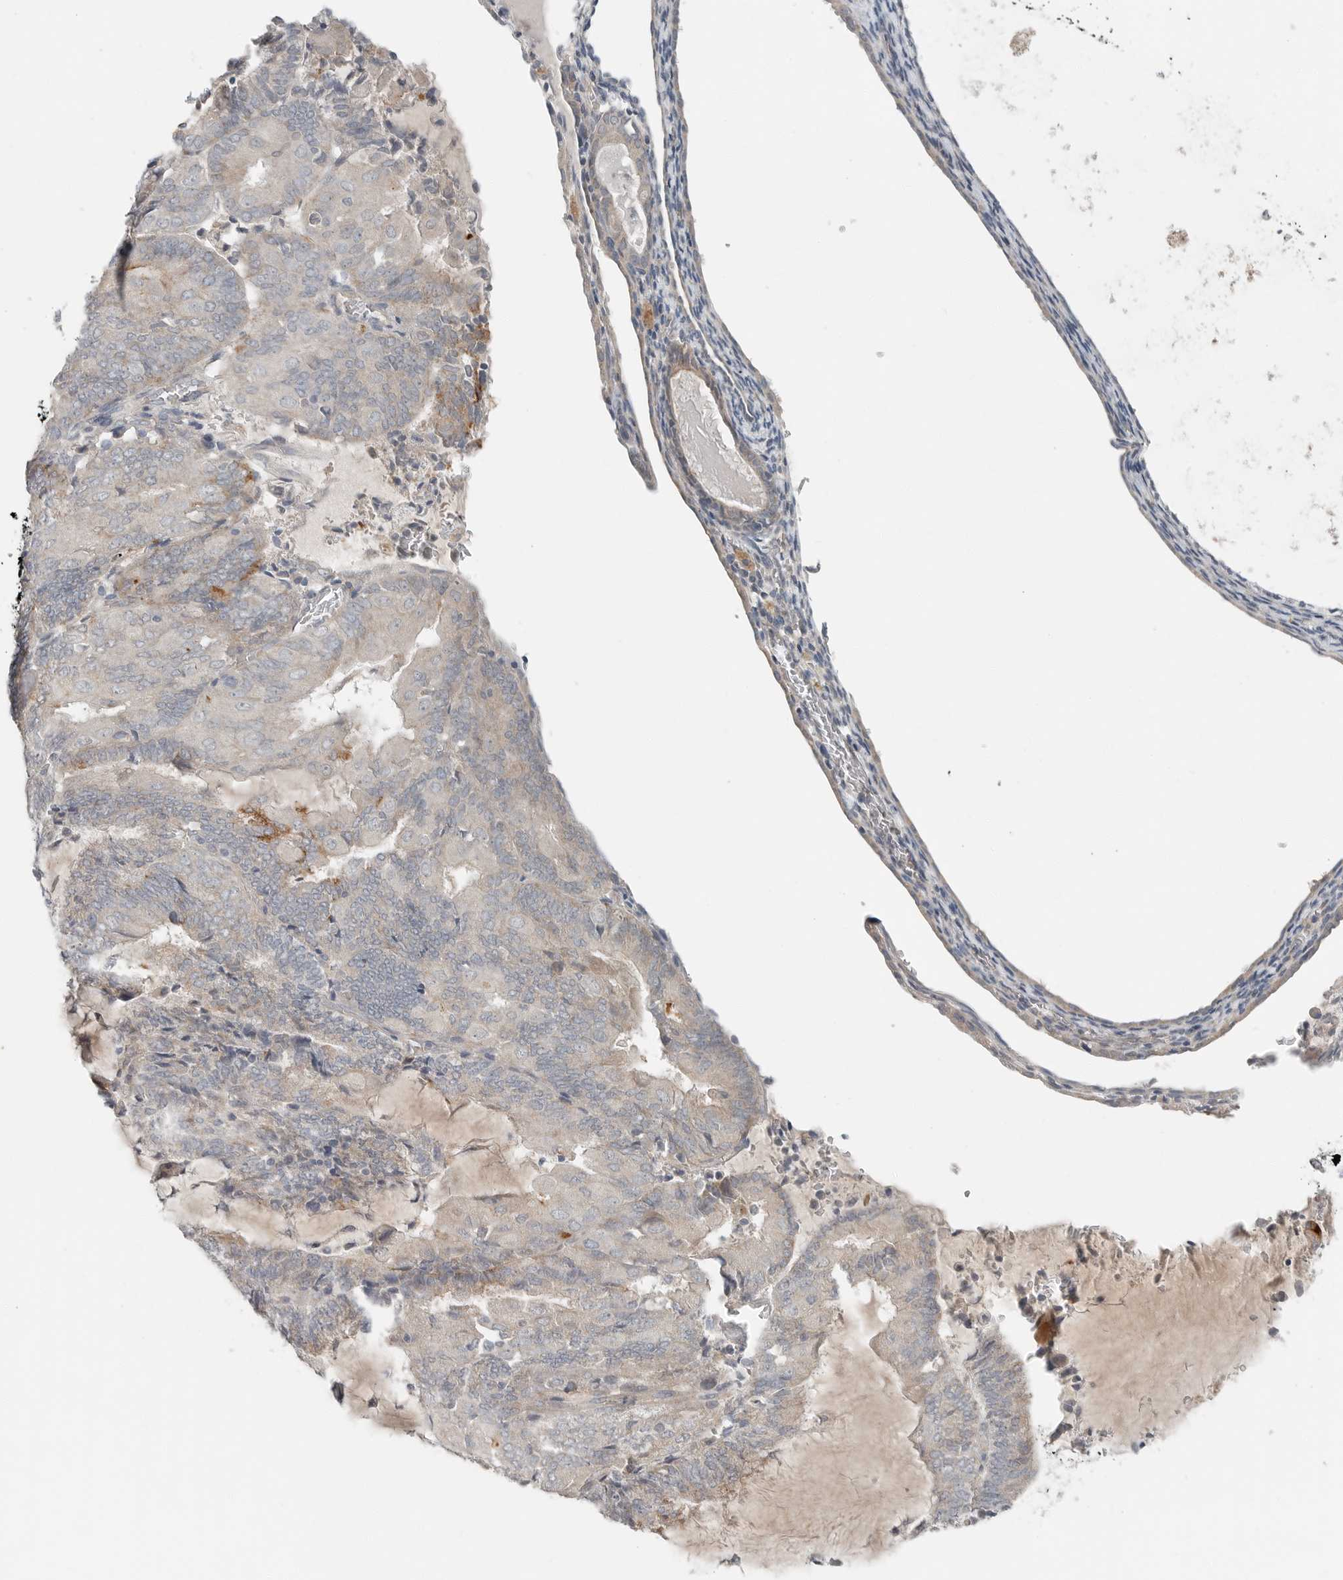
{"staining": {"intensity": "moderate", "quantity": "<25%", "location": "cytoplasmic/membranous"}, "tissue": "endometrial cancer", "cell_type": "Tumor cells", "image_type": "cancer", "snomed": [{"axis": "morphology", "description": "Adenocarcinoma, NOS"}, {"axis": "topography", "description": "Endometrium"}], "caption": "Human endometrial cancer (adenocarcinoma) stained for a protein (brown) exhibits moderate cytoplasmic/membranous positive expression in about <25% of tumor cells.", "gene": "FCRLB", "patient": {"sex": "female", "age": 81}}